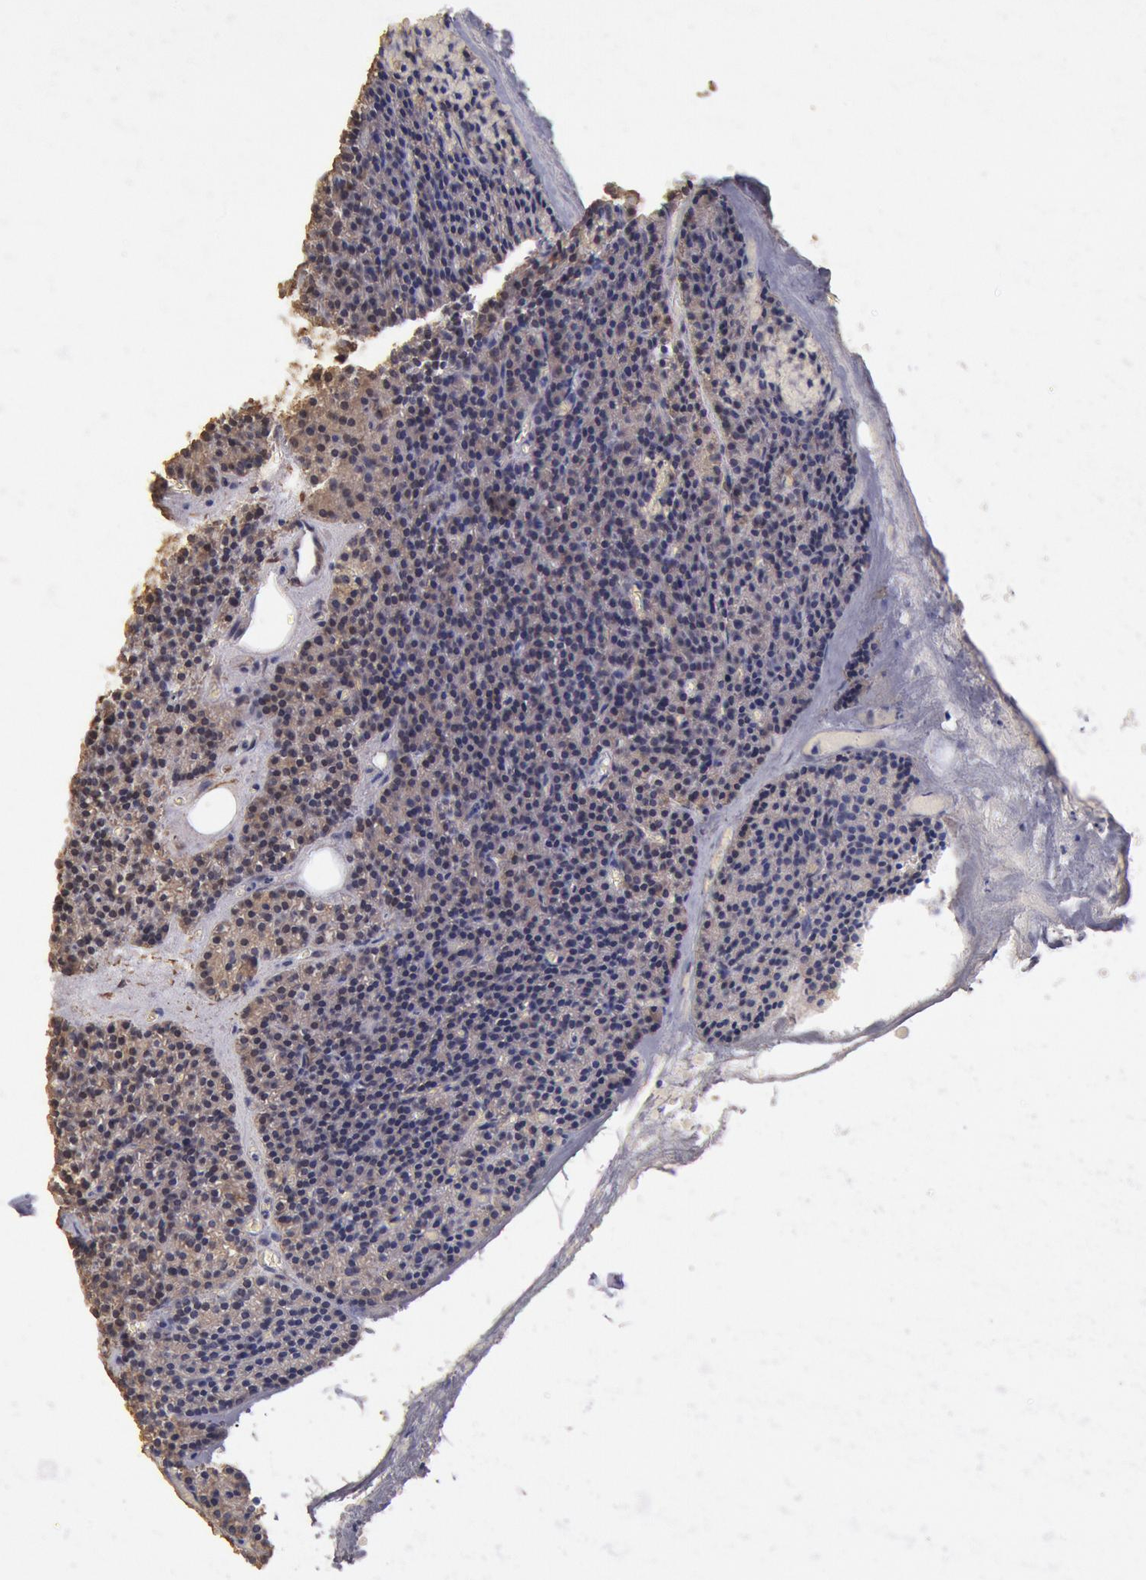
{"staining": {"intensity": "moderate", "quantity": ">75%", "location": "cytoplasmic/membranous"}, "tissue": "parathyroid gland", "cell_type": "Glandular cells", "image_type": "normal", "snomed": [{"axis": "morphology", "description": "Normal tissue, NOS"}, {"axis": "topography", "description": "Parathyroid gland"}], "caption": "Moderate cytoplasmic/membranous expression is seen in about >75% of glandular cells in unremarkable parathyroid gland.", "gene": "CDKN2B", "patient": {"sex": "male", "age": 57}}